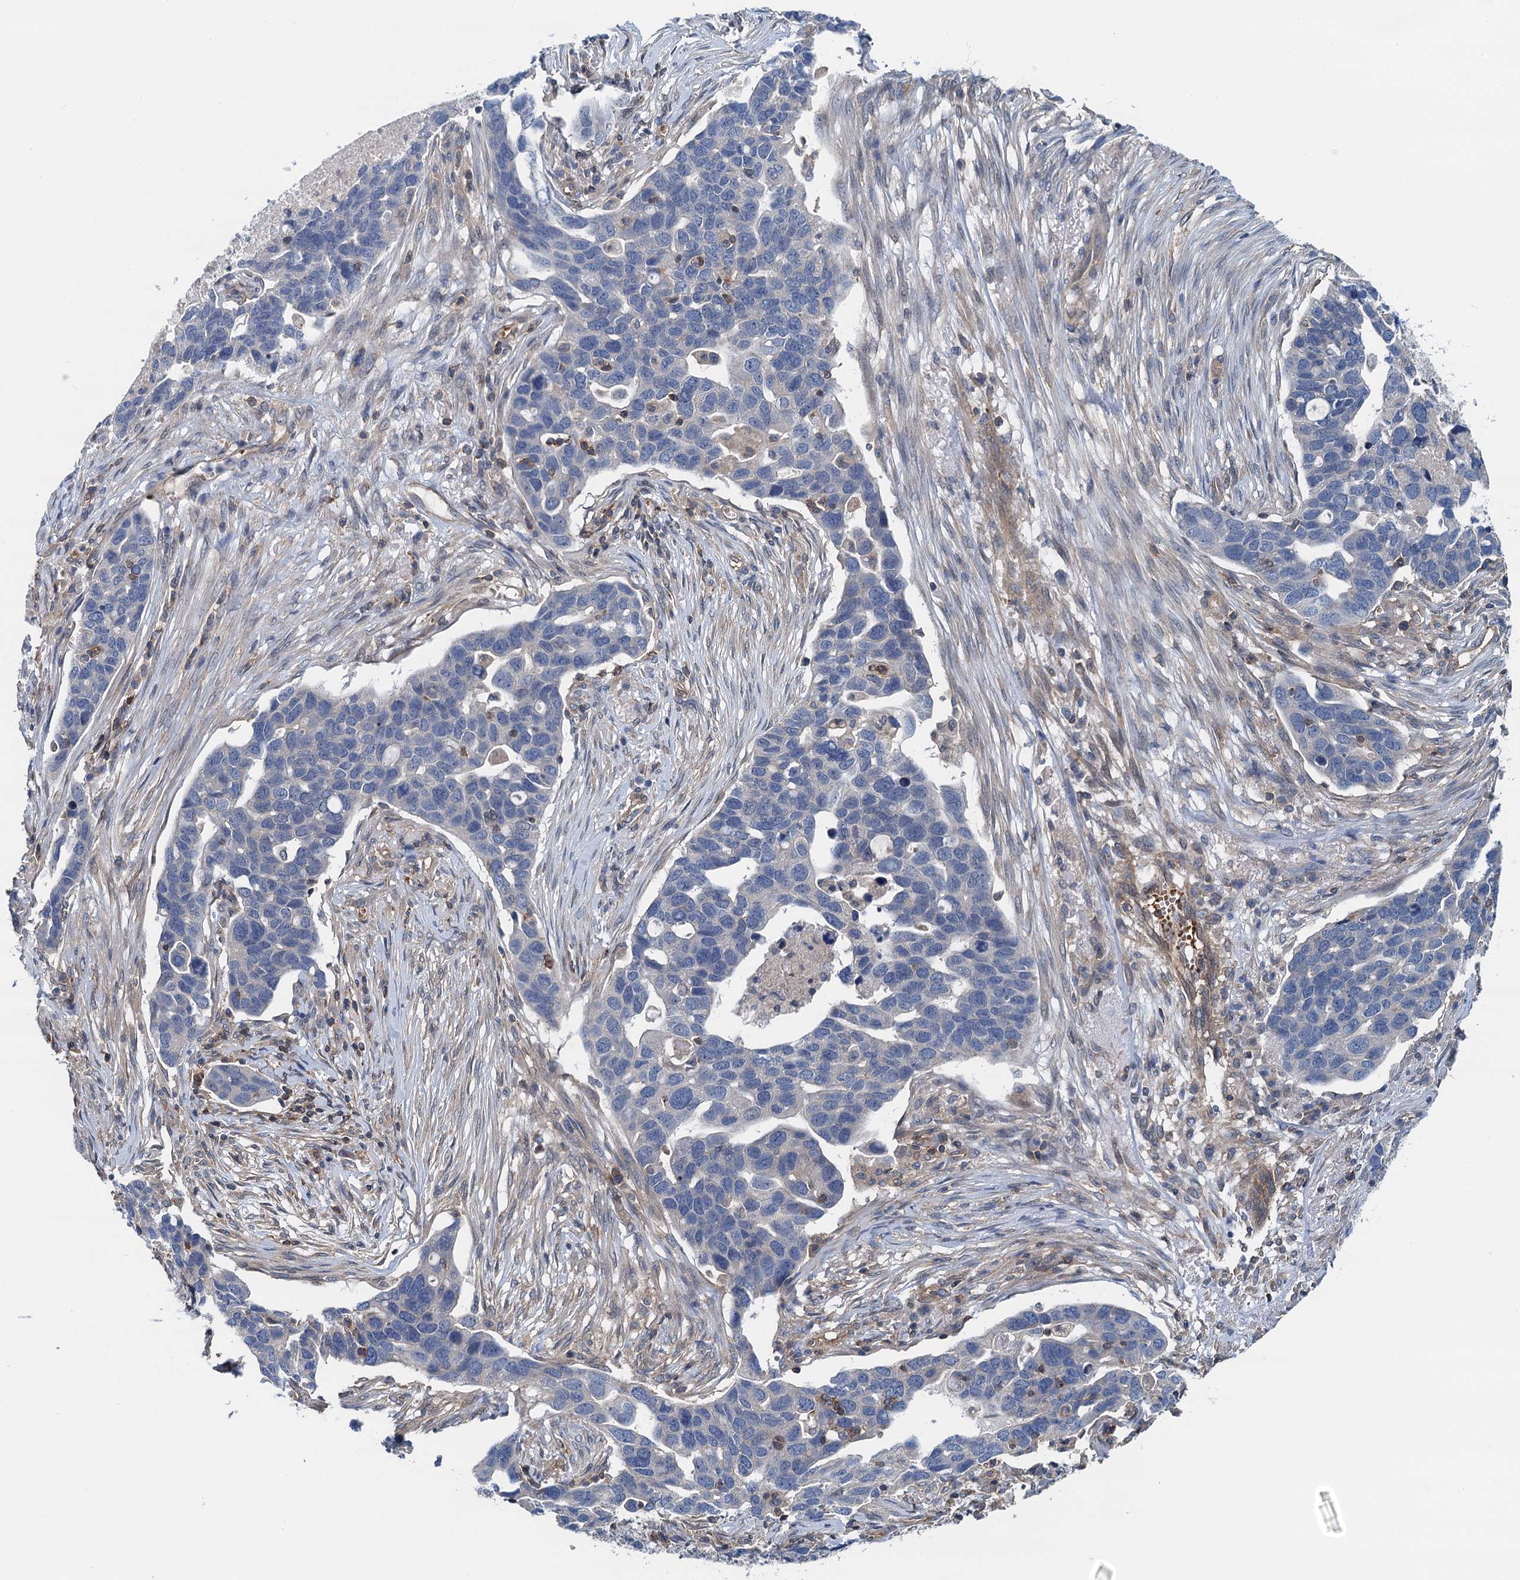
{"staining": {"intensity": "negative", "quantity": "none", "location": "none"}, "tissue": "ovarian cancer", "cell_type": "Tumor cells", "image_type": "cancer", "snomed": [{"axis": "morphology", "description": "Cystadenocarcinoma, serous, NOS"}, {"axis": "topography", "description": "Ovary"}], "caption": "A histopathology image of serous cystadenocarcinoma (ovarian) stained for a protein displays no brown staining in tumor cells.", "gene": "ROGDI", "patient": {"sex": "female", "age": 54}}